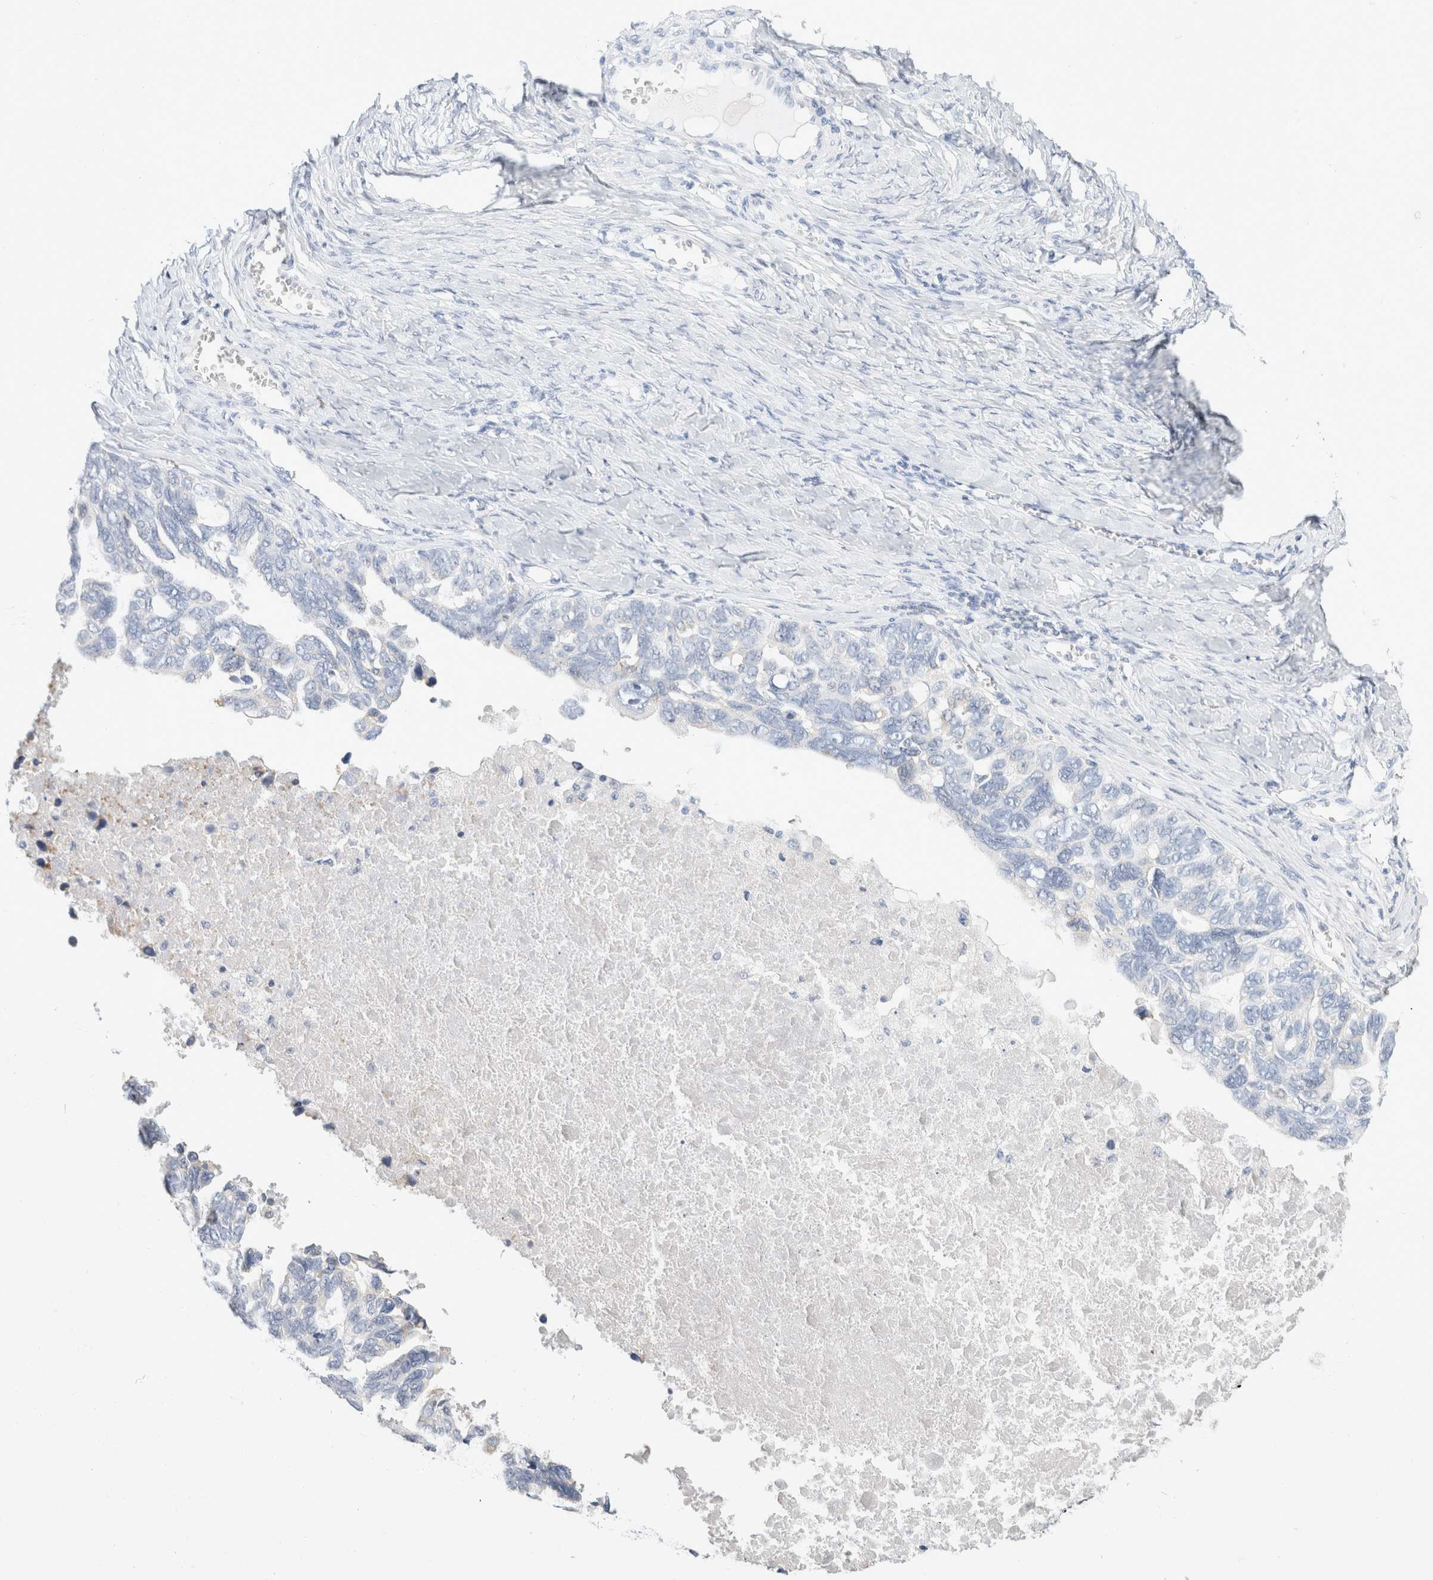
{"staining": {"intensity": "negative", "quantity": "none", "location": "none"}, "tissue": "ovarian cancer", "cell_type": "Tumor cells", "image_type": "cancer", "snomed": [{"axis": "morphology", "description": "Cystadenocarcinoma, serous, NOS"}, {"axis": "topography", "description": "Ovary"}], "caption": "Immunohistochemistry of human serous cystadenocarcinoma (ovarian) displays no staining in tumor cells.", "gene": "GADD45G", "patient": {"sex": "female", "age": 79}}